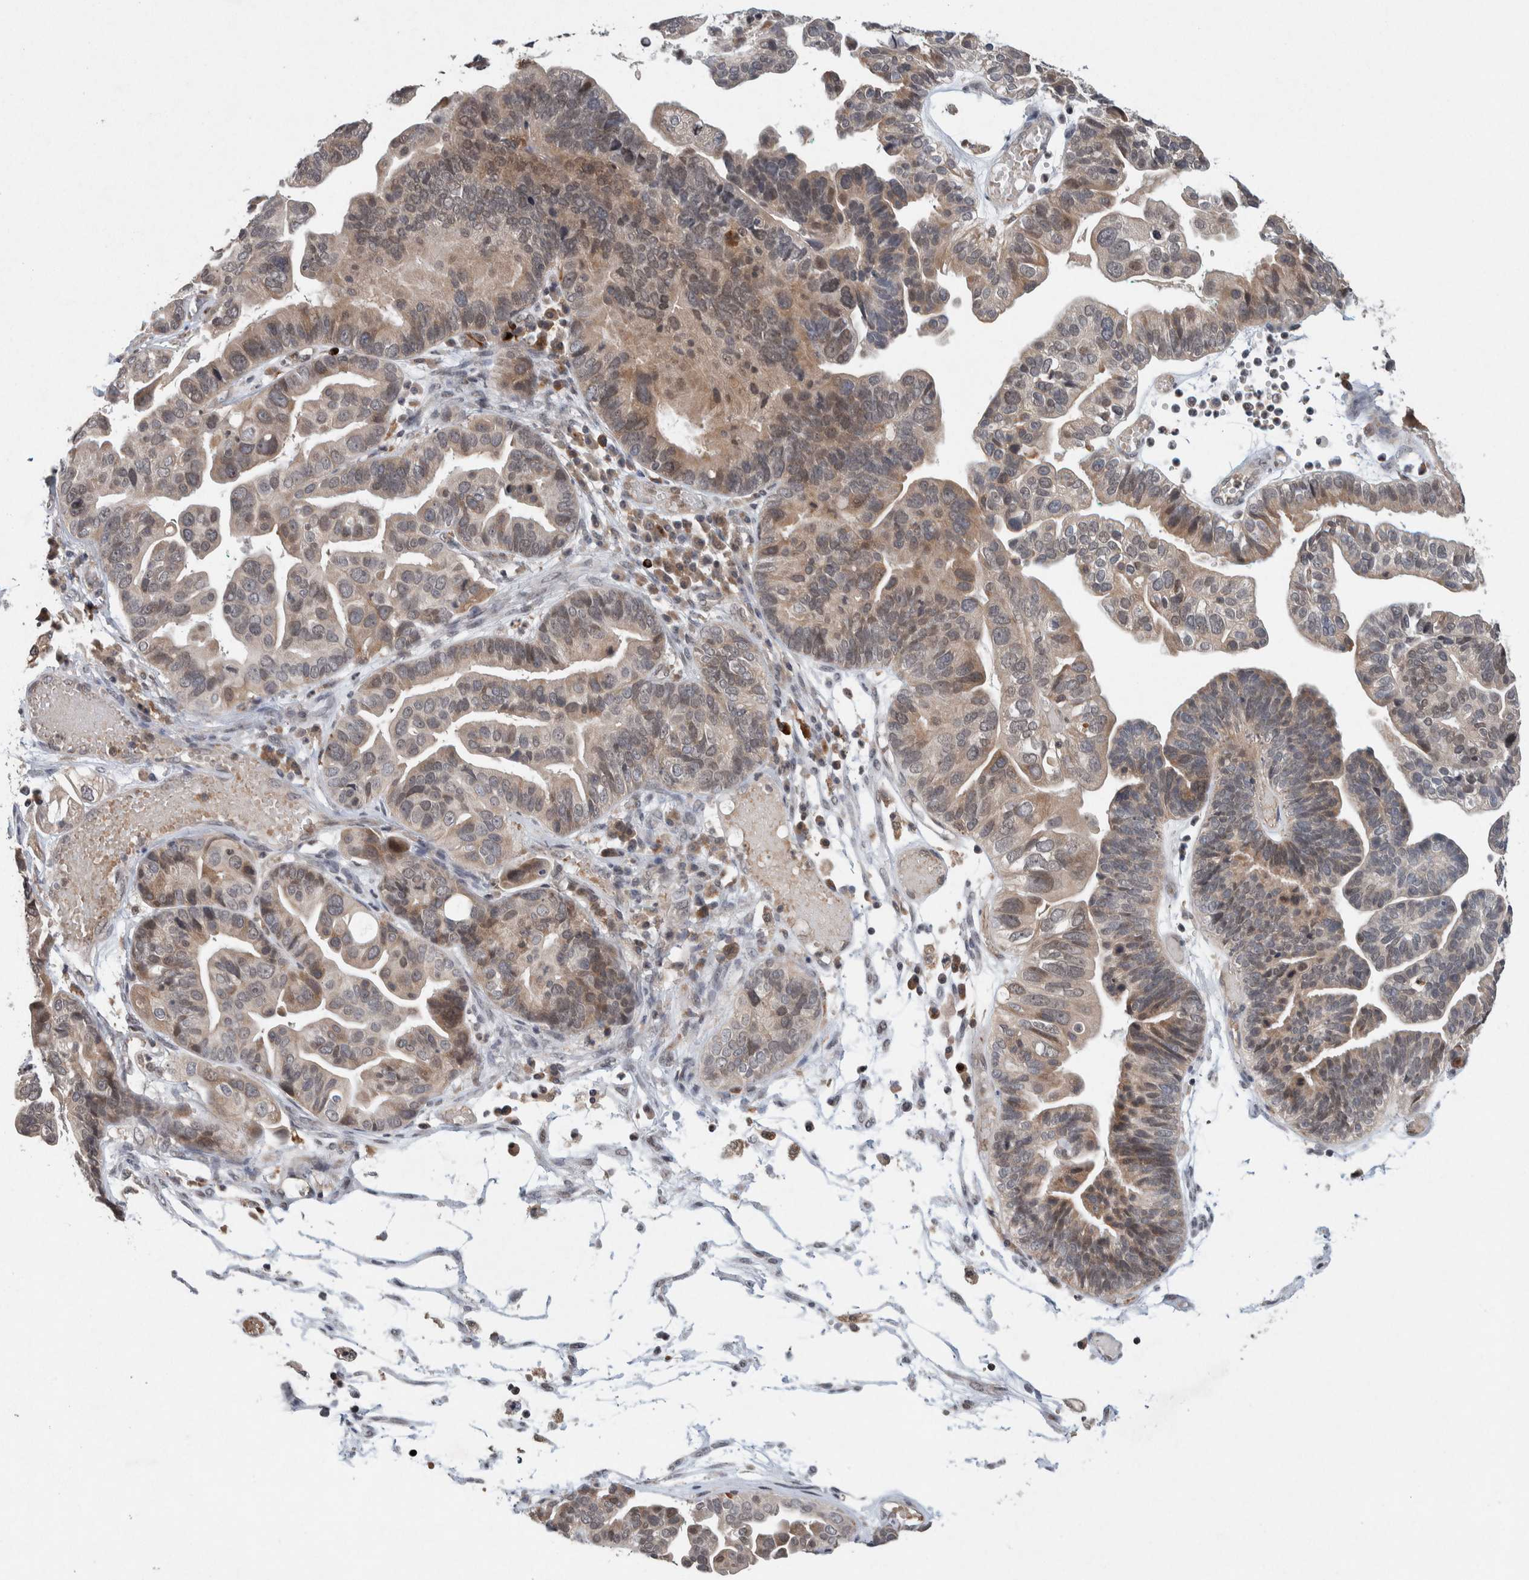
{"staining": {"intensity": "weak", "quantity": ">75%", "location": "cytoplasmic/membranous"}, "tissue": "ovarian cancer", "cell_type": "Tumor cells", "image_type": "cancer", "snomed": [{"axis": "morphology", "description": "Cystadenocarcinoma, serous, NOS"}, {"axis": "topography", "description": "Ovary"}], "caption": "Immunohistochemistry staining of ovarian cancer (serous cystadenocarcinoma), which displays low levels of weak cytoplasmic/membranous staining in approximately >75% of tumor cells indicating weak cytoplasmic/membranous protein positivity. The staining was performed using DAB (3,3'-diaminobenzidine) (brown) for protein detection and nuclei were counterstained in hematoxylin (blue).", "gene": "KCNK1", "patient": {"sex": "female", "age": 56}}